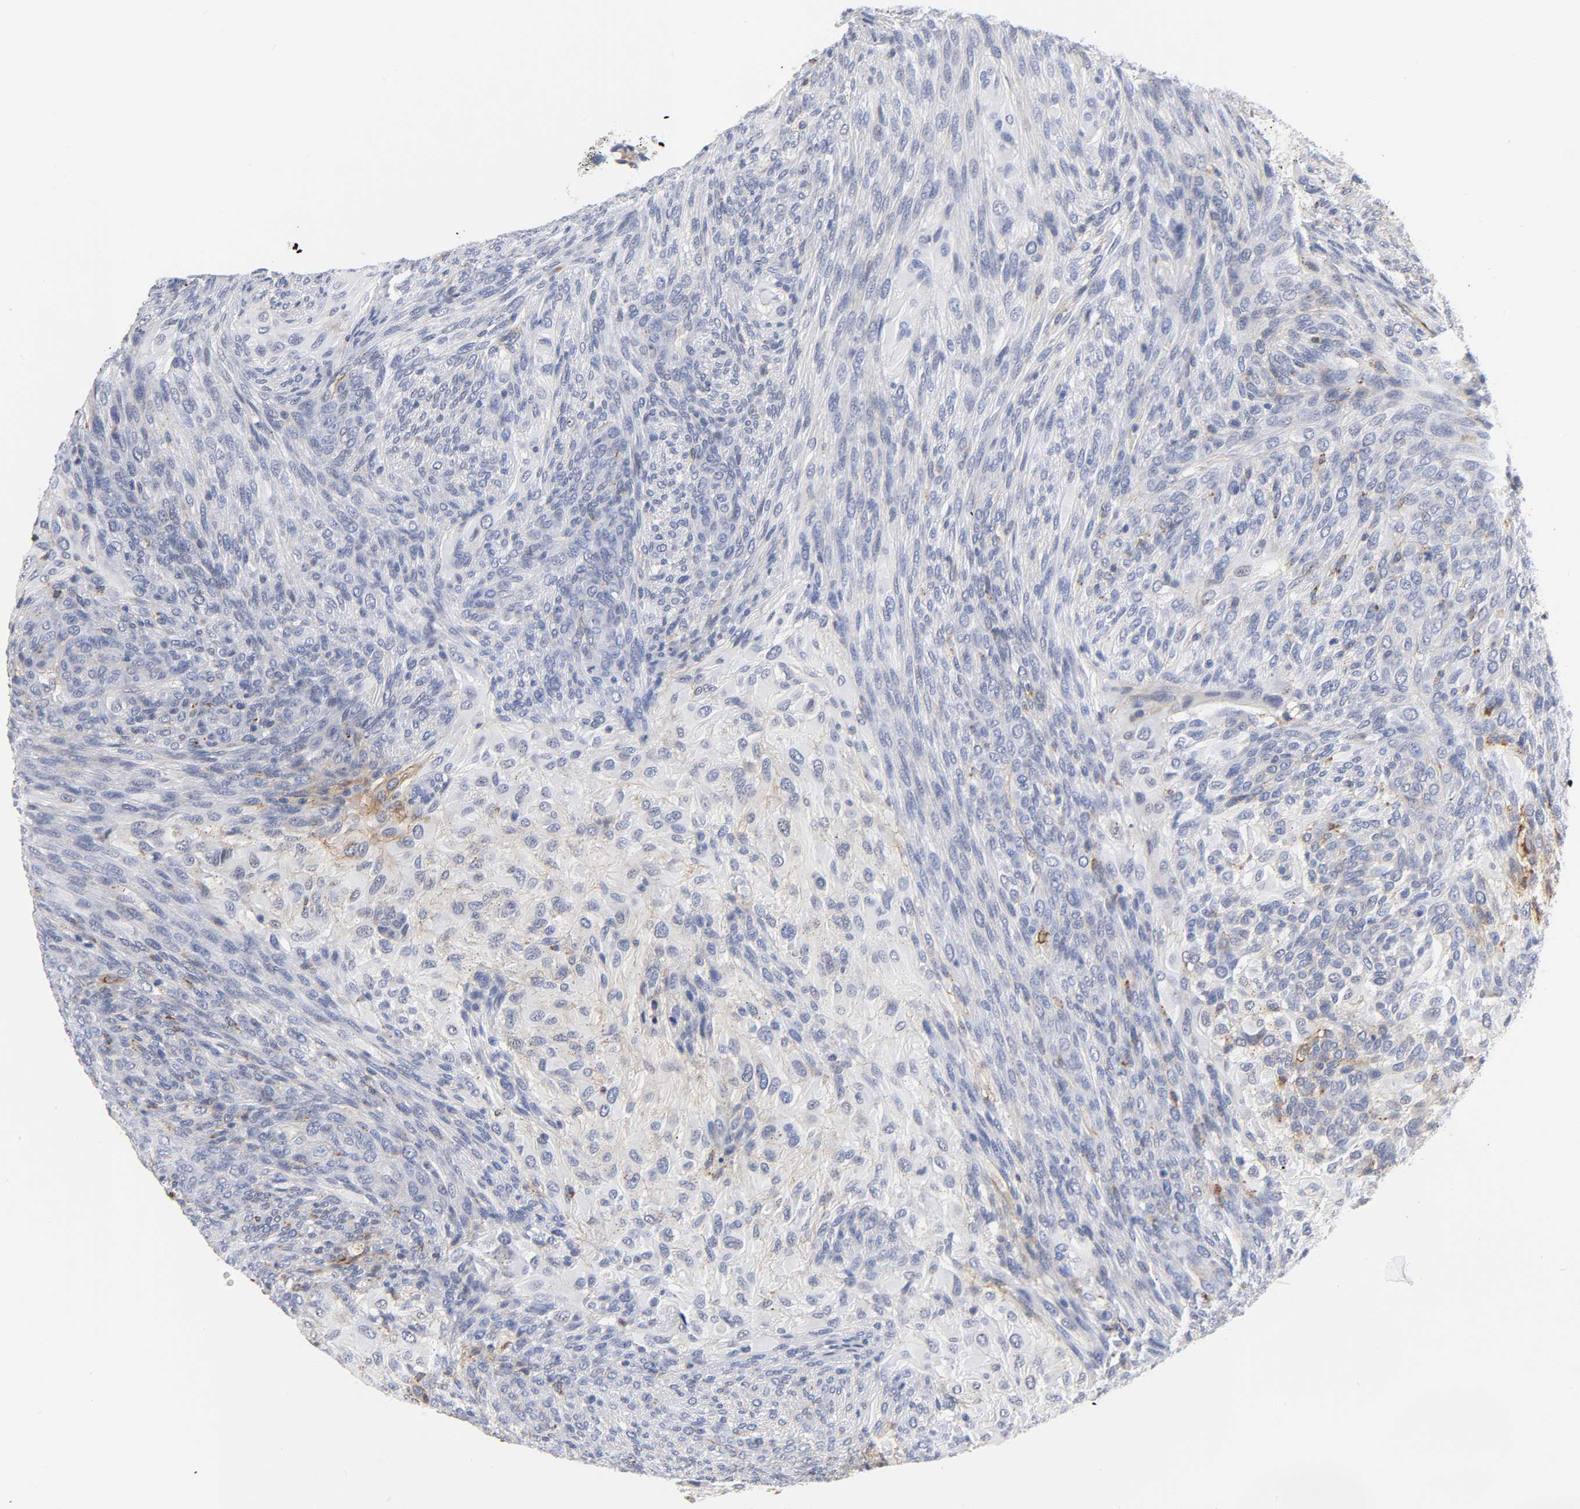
{"staining": {"intensity": "moderate", "quantity": "<25%", "location": "cytoplasmic/membranous"}, "tissue": "glioma", "cell_type": "Tumor cells", "image_type": "cancer", "snomed": [{"axis": "morphology", "description": "Glioma, malignant, High grade"}, {"axis": "topography", "description": "Cerebral cortex"}], "caption": "IHC (DAB) staining of glioma demonstrates moderate cytoplasmic/membranous protein staining in about <25% of tumor cells. (Stains: DAB in brown, nuclei in blue, Microscopy: brightfield microscopy at high magnification).", "gene": "ICAM1", "patient": {"sex": "female", "age": 55}}